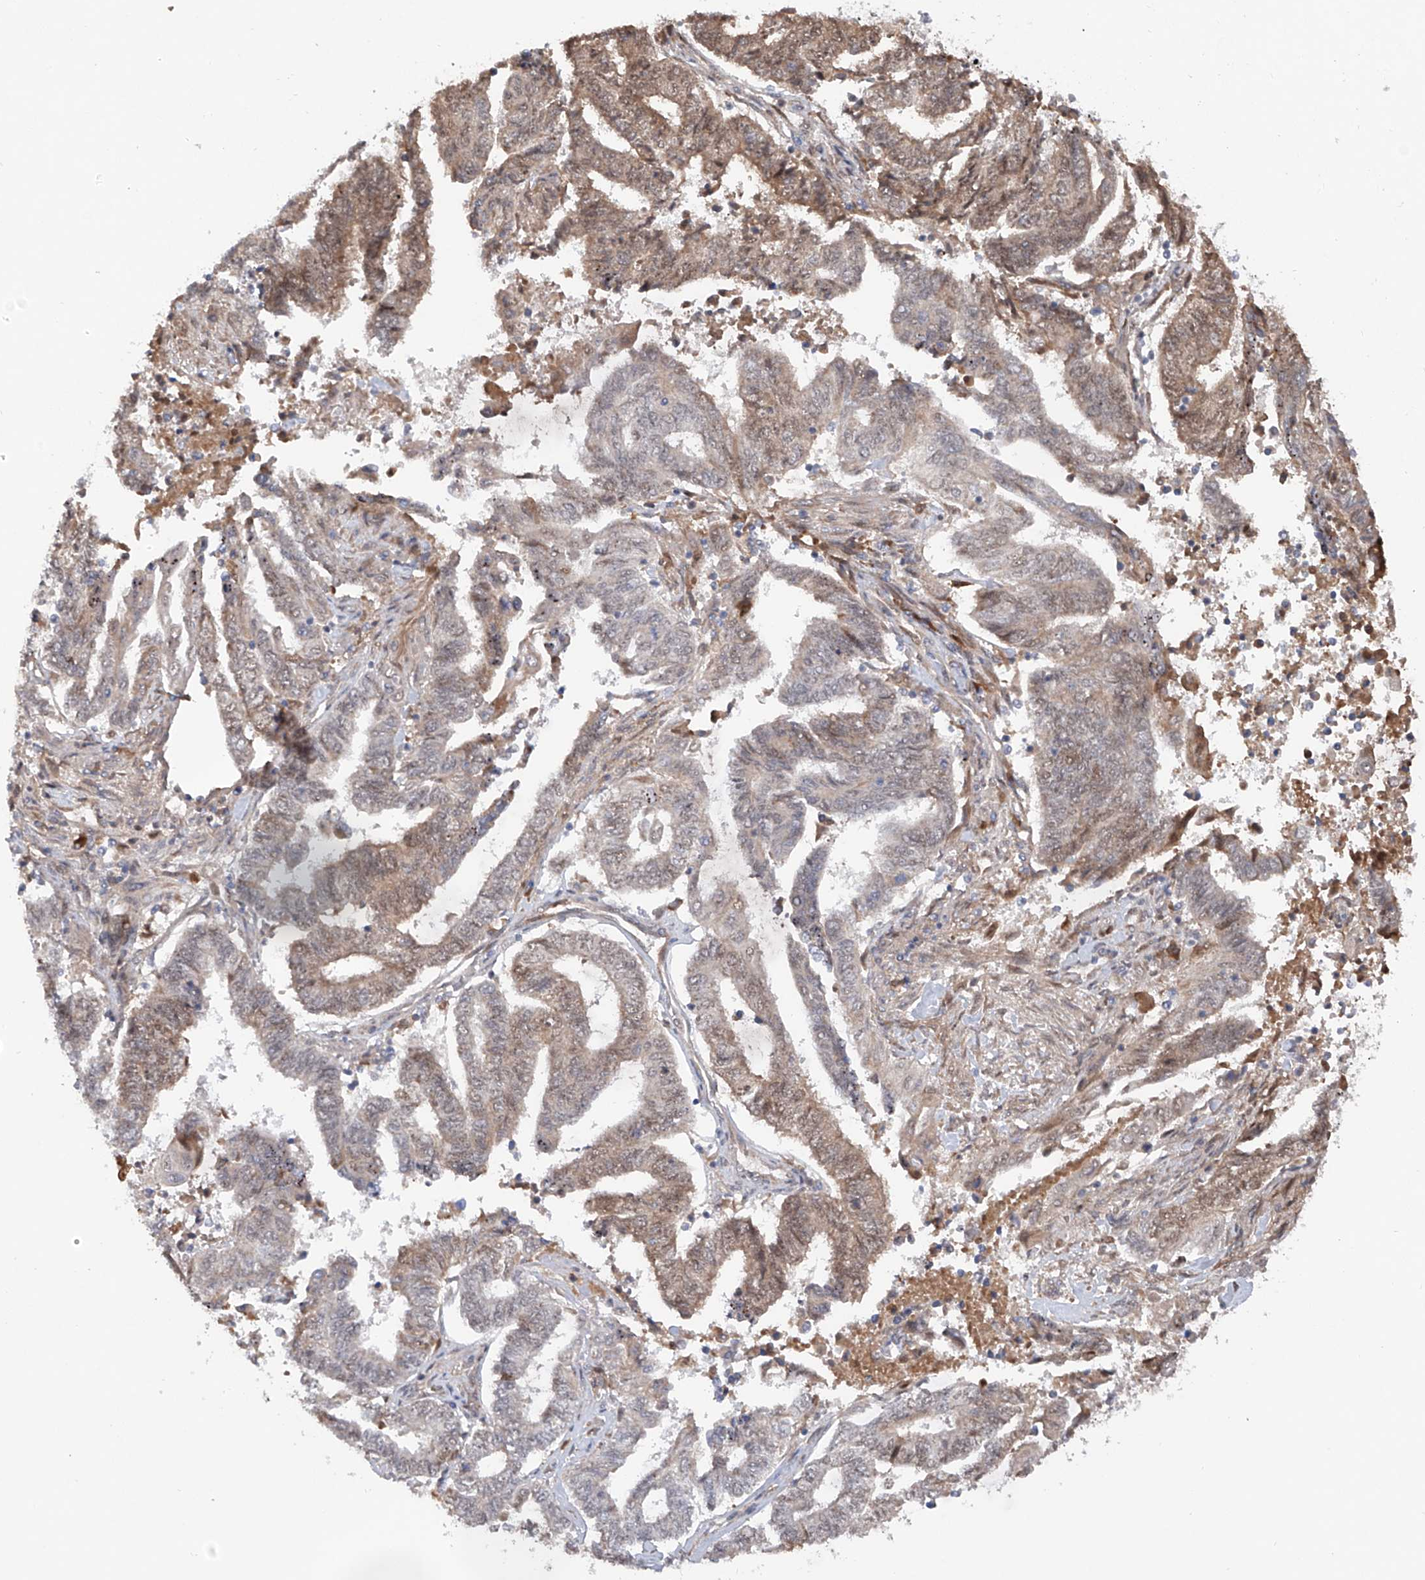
{"staining": {"intensity": "weak", "quantity": "25%-75%", "location": "cytoplasmic/membranous"}, "tissue": "endometrial cancer", "cell_type": "Tumor cells", "image_type": "cancer", "snomed": [{"axis": "morphology", "description": "Adenocarcinoma, NOS"}, {"axis": "topography", "description": "Uterus"}, {"axis": "topography", "description": "Endometrium"}], "caption": "Endometrial cancer stained for a protein reveals weak cytoplasmic/membranous positivity in tumor cells.", "gene": "FAM135A", "patient": {"sex": "female", "age": 70}}